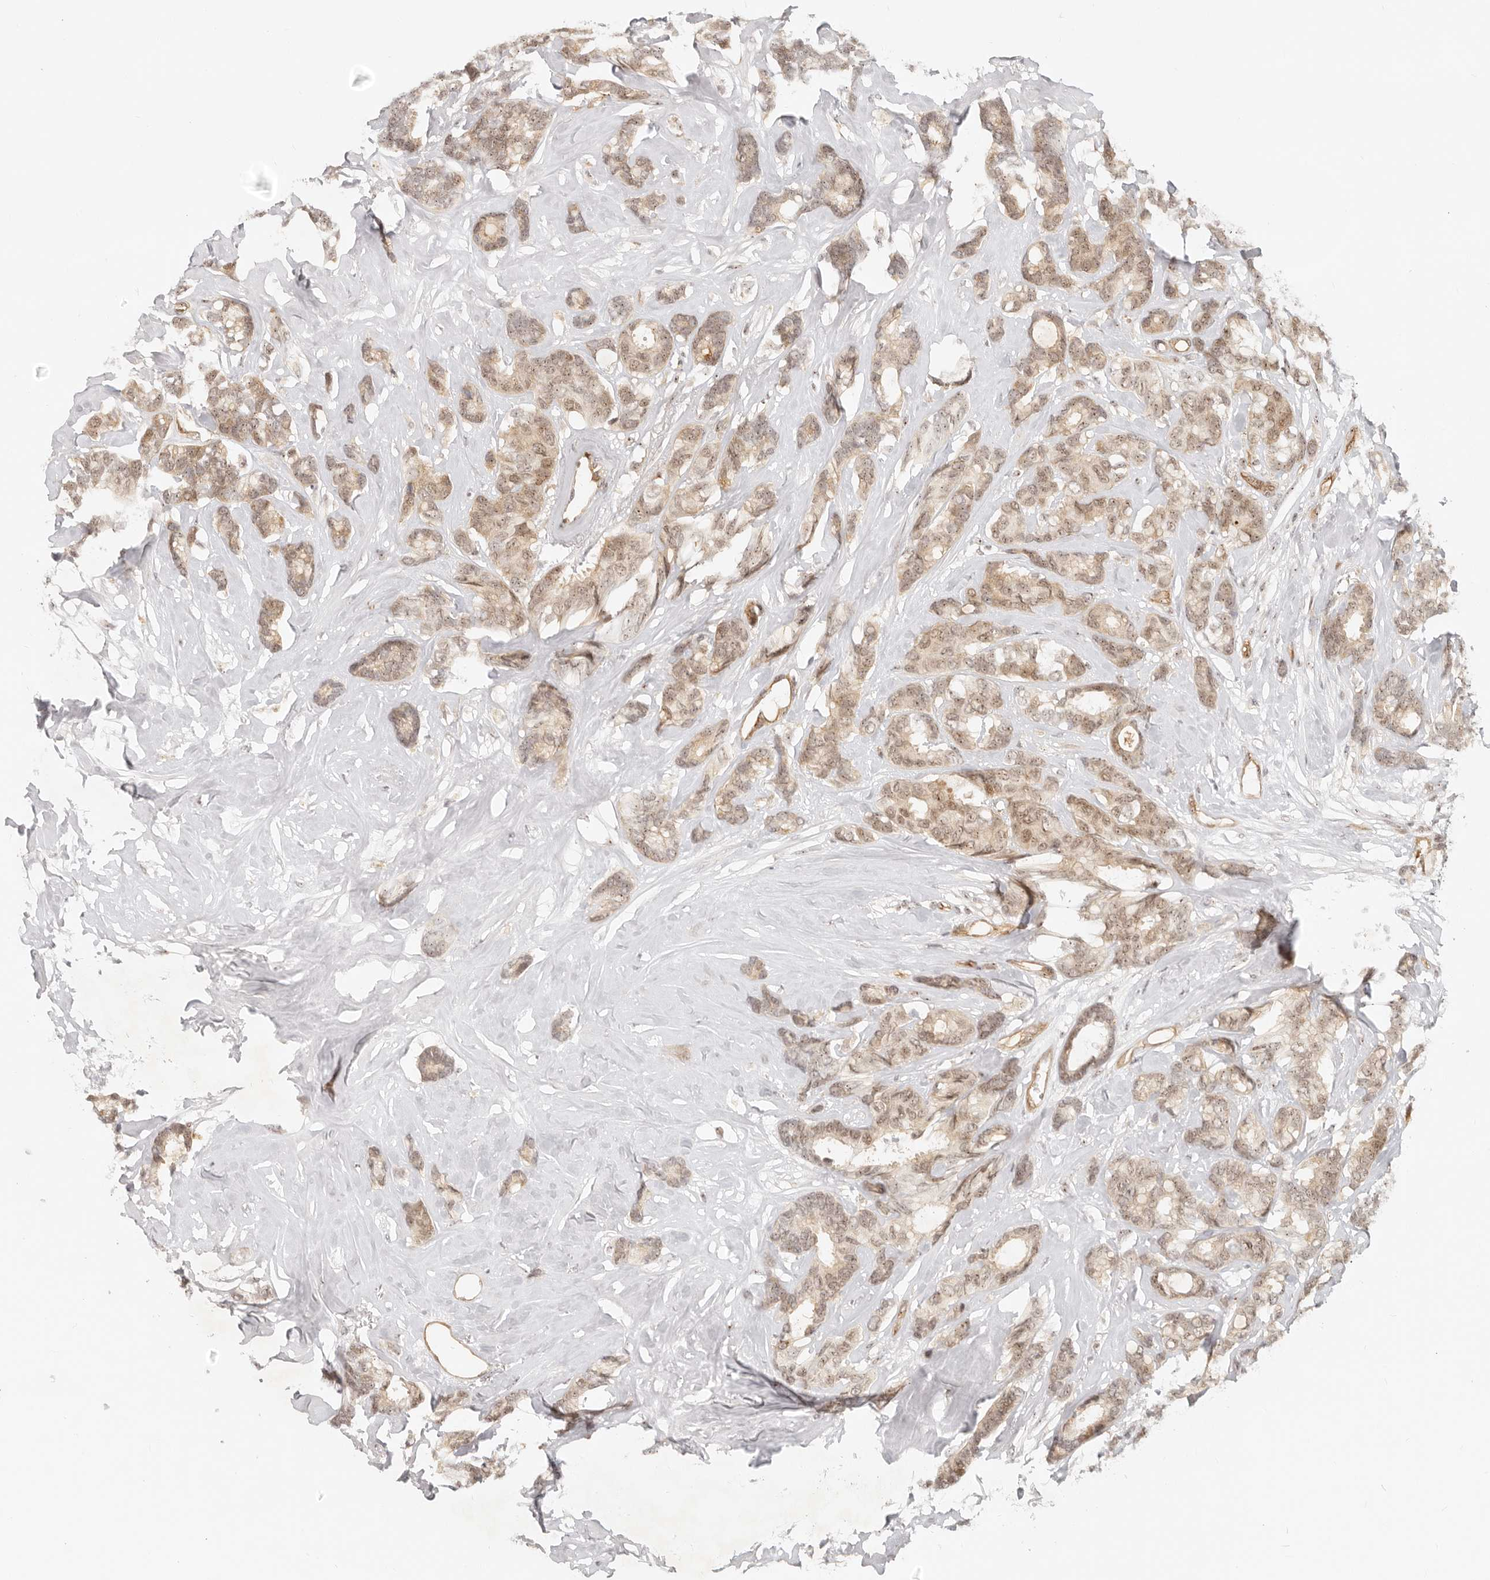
{"staining": {"intensity": "moderate", "quantity": ">75%", "location": "nuclear"}, "tissue": "breast cancer", "cell_type": "Tumor cells", "image_type": "cancer", "snomed": [{"axis": "morphology", "description": "Duct carcinoma"}, {"axis": "topography", "description": "Breast"}], "caption": "Immunohistochemistry of breast cancer (invasive ductal carcinoma) exhibits medium levels of moderate nuclear staining in approximately >75% of tumor cells.", "gene": "BAP1", "patient": {"sex": "female", "age": 87}}